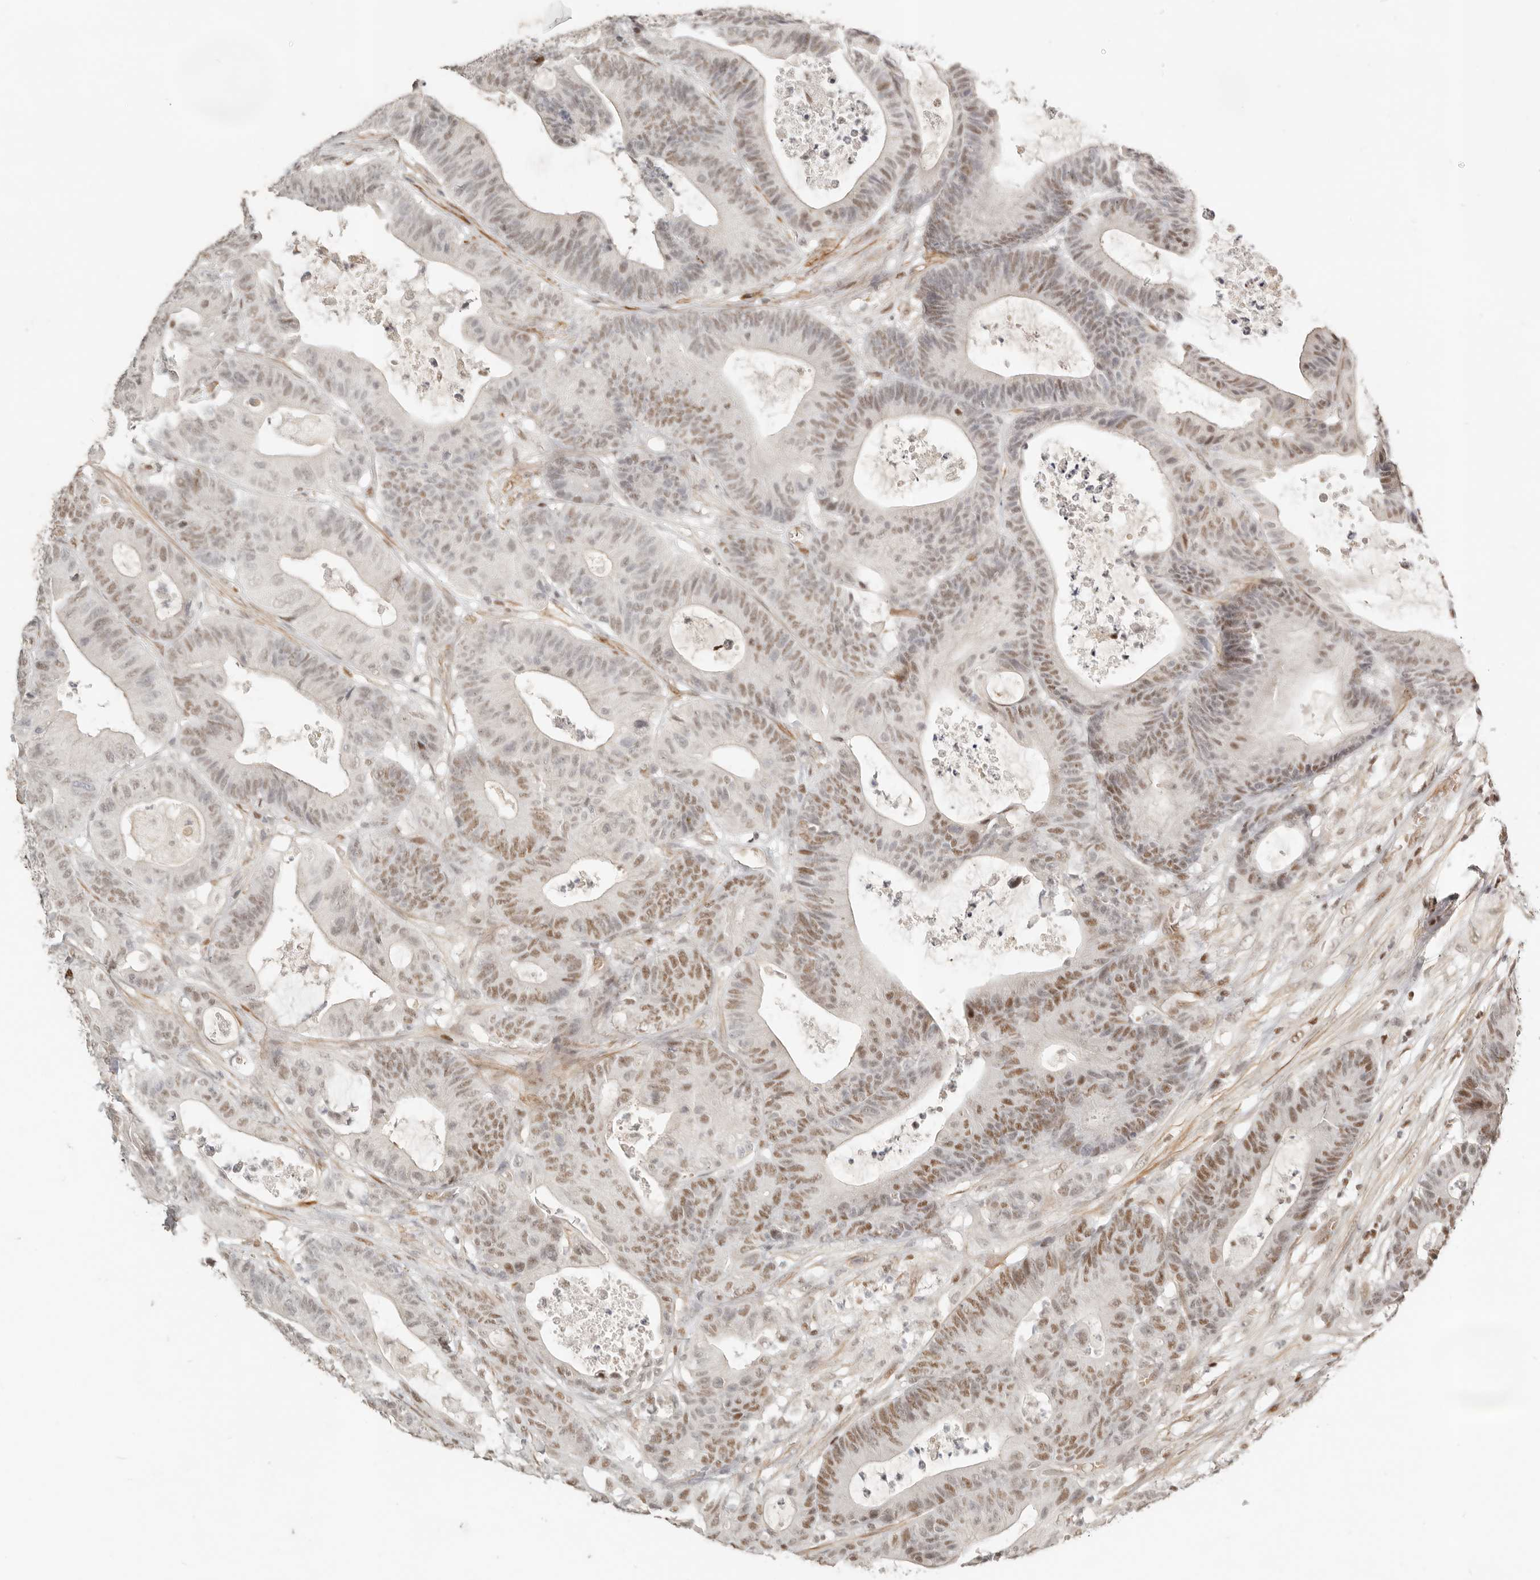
{"staining": {"intensity": "moderate", "quantity": "25%-75%", "location": "nuclear"}, "tissue": "colorectal cancer", "cell_type": "Tumor cells", "image_type": "cancer", "snomed": [{"axis": "morphology", "description": "Adenocarcinoma, NOS"}, {"axis": "topography", "description": "Colon"}], "caption": "There is medium levels of moderate nuclear staining in tumor cells of colorectal adenocarcinoma, as demonstrated by immunohistochemical staining (brown color).", "gene": "GABPA", "patient": {"sex": "female", "age": 84}}